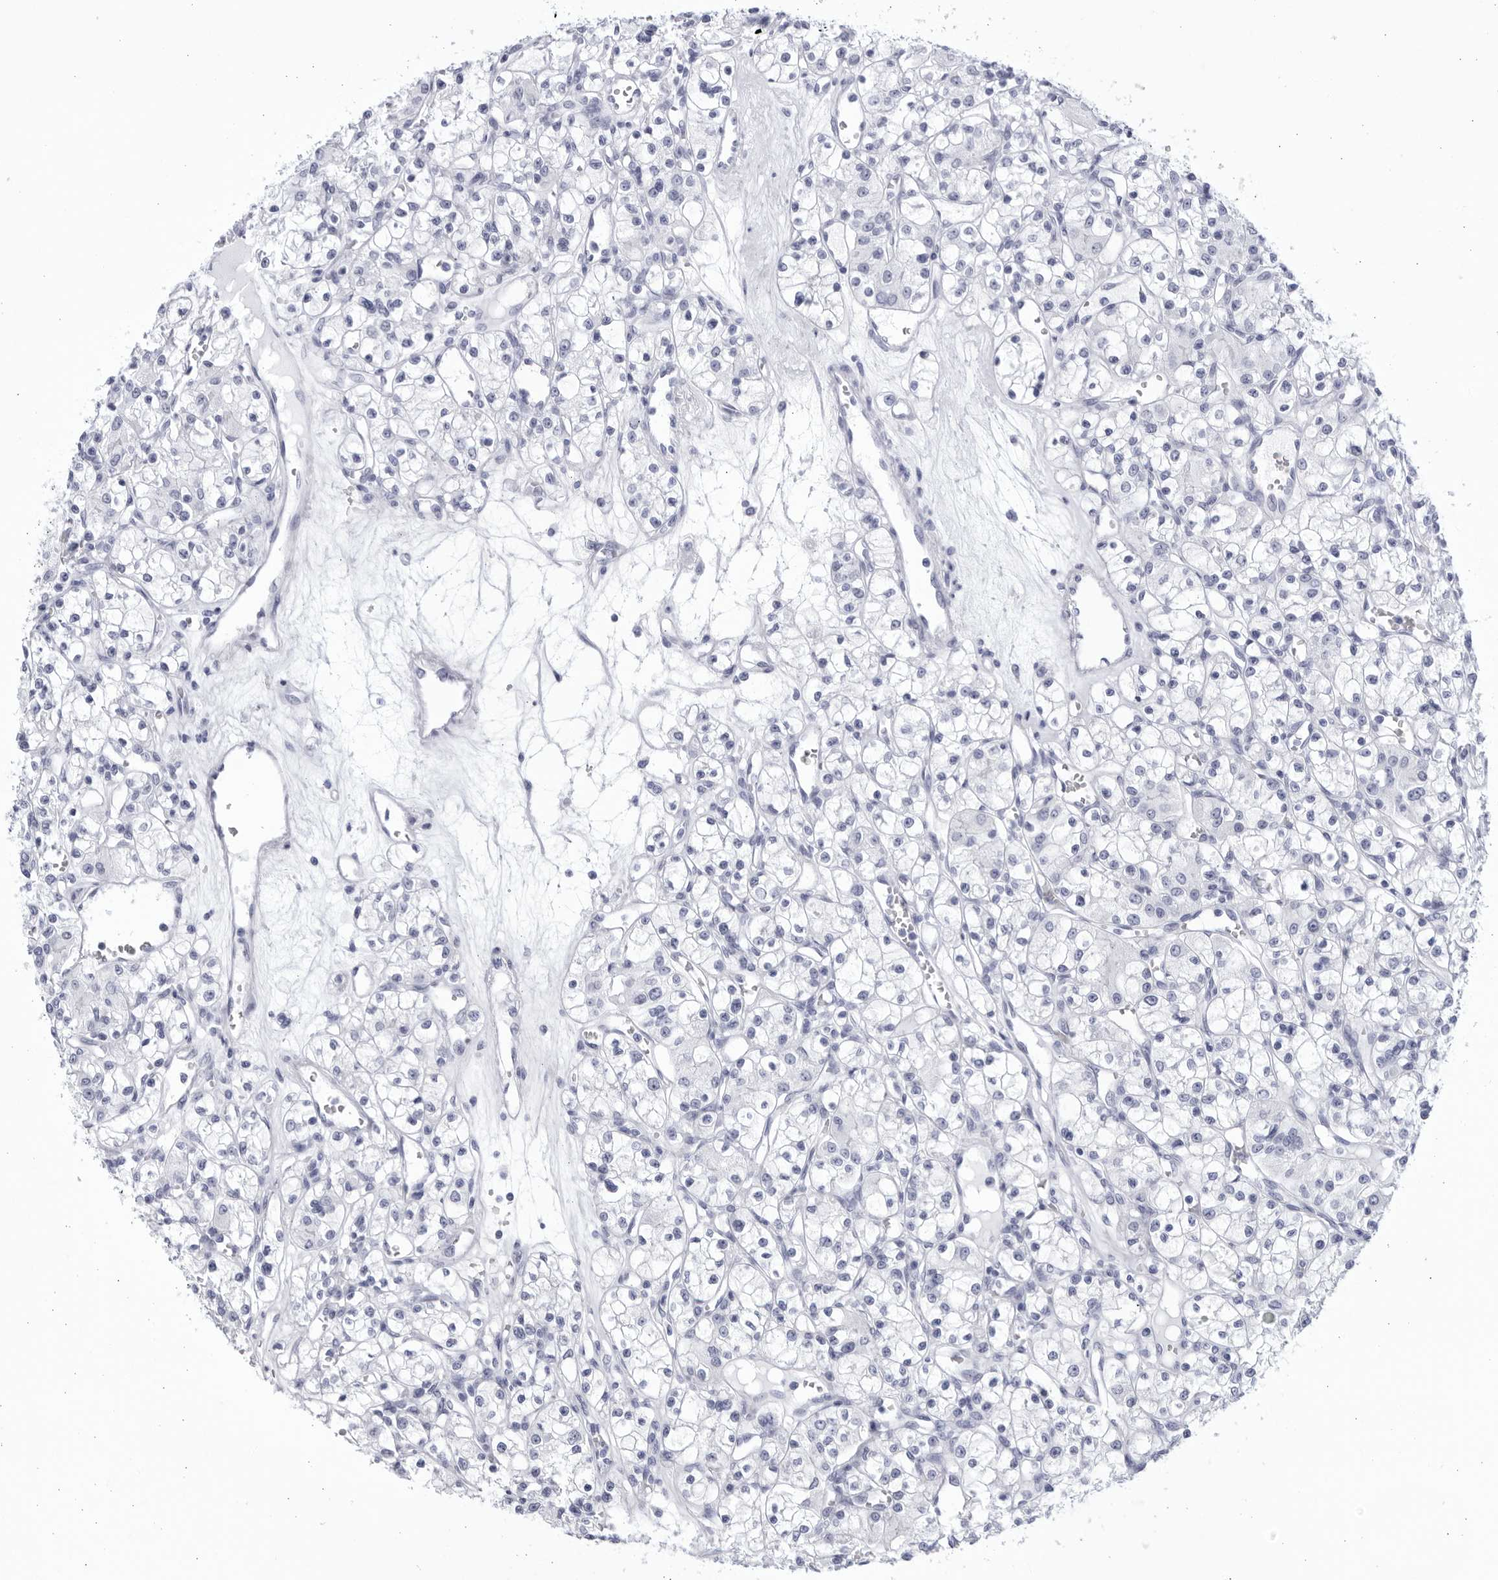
{"staining": {"intensity": "negative", "quantity": "none", "location": "none"}, "tissue": "renal cancer", "cell_type": "Tumor cells", "image_type": "cancer", "snomed": [{"axis": "morphology", "description": "Adenocarcinoma, NOS"}, {"axis": "topography", "description": "Kidney"}], "caption": "Tumor cells are negative for brown protein staining in renal cancer.", "gene": "CCDC181", "patient": {"sex": "female", "age": 59}}